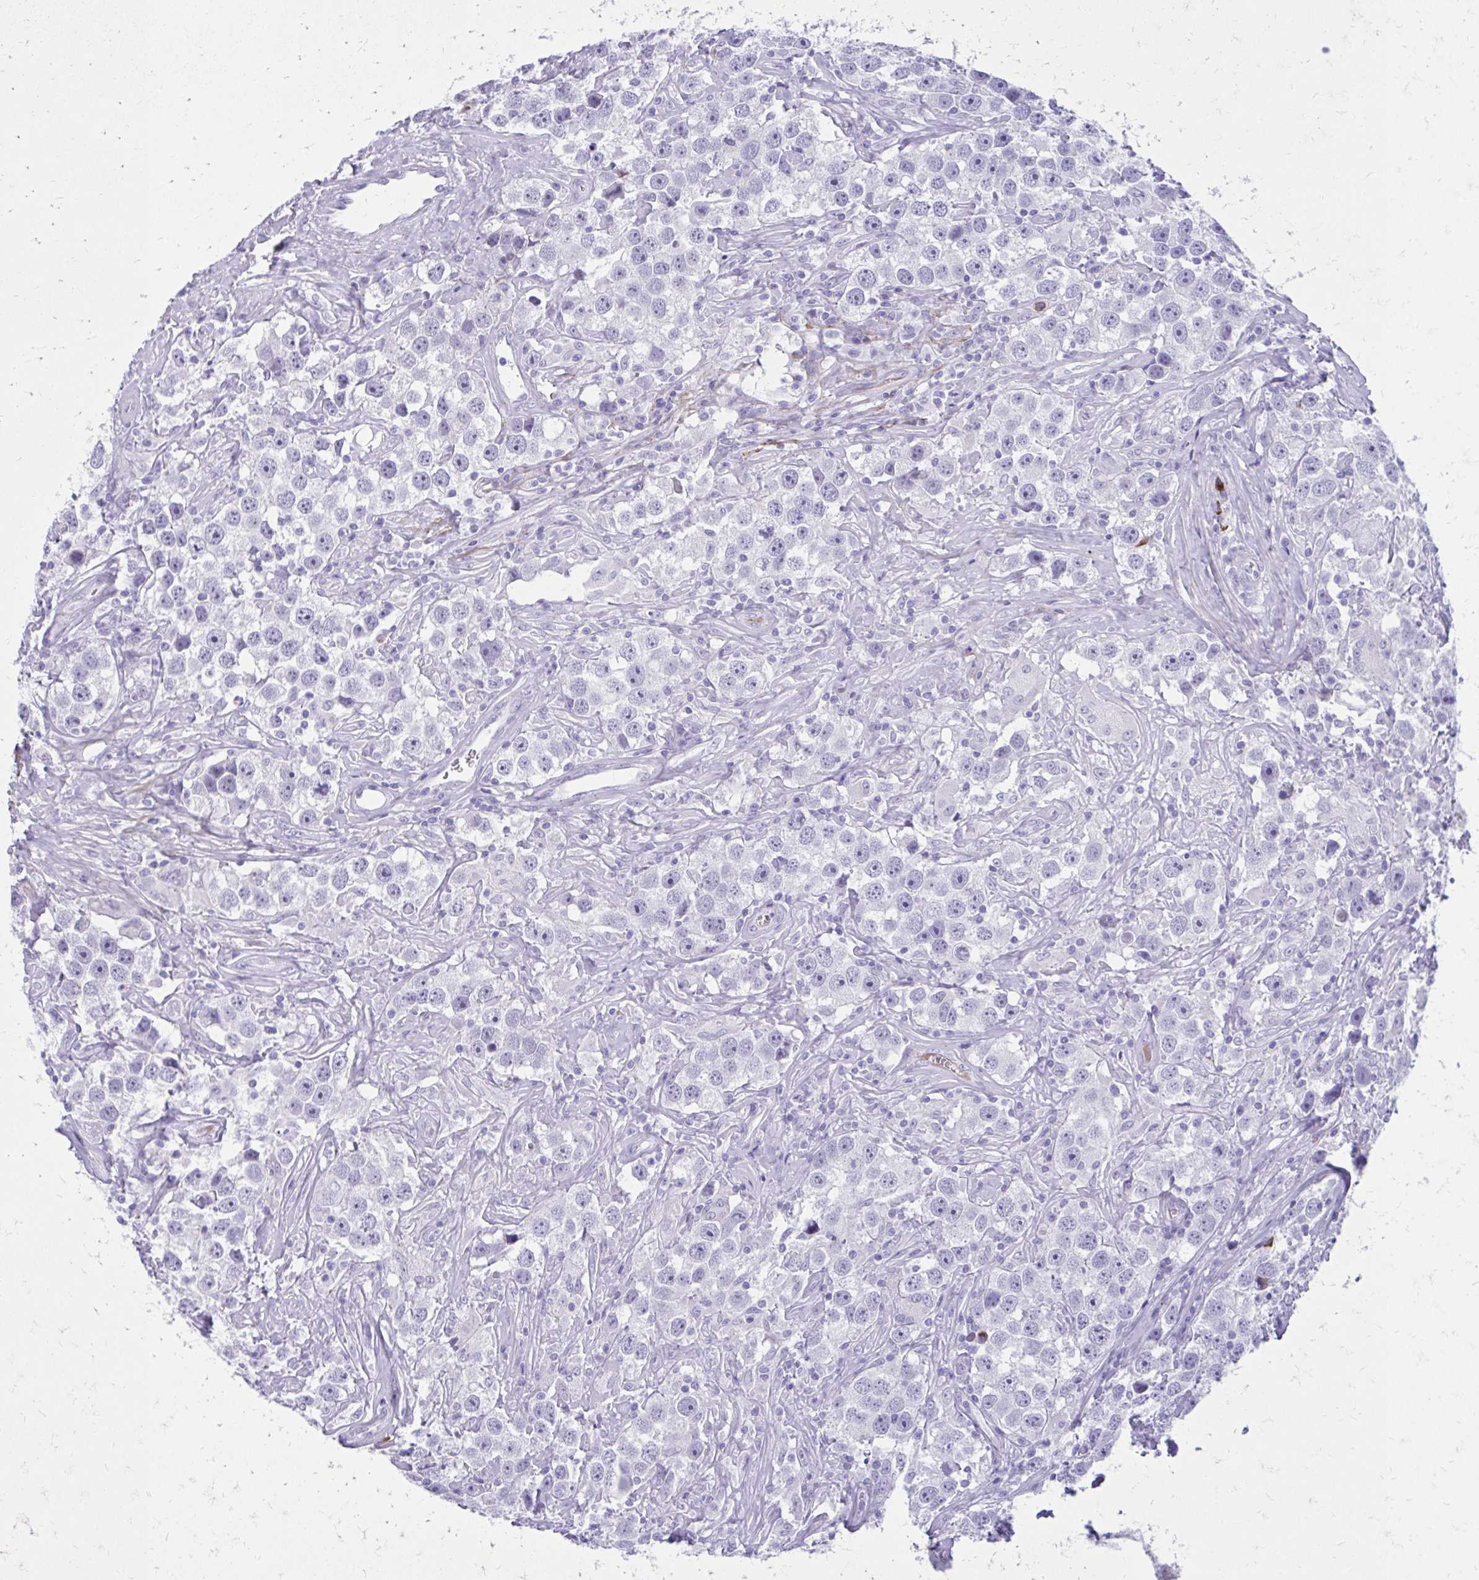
{"staining": {"intensity": "negative", "quantity": "none", "location": "none"}, "tissue": "testis cancer", "cell_type": "Tumor cells", "image_type": "cancer", "snomed": [{"axis": "morphology", "description": "Seminoma, NOS"}, {"axis": "topography", "description": "Testis"}], "caption": "Human seminoma (testis) stained for a protein using immunohistochemistry (IHC) reveals no expression in tumor cells.", "gene": "SATL1", "patient": {"sex": "male", "age": 49}}